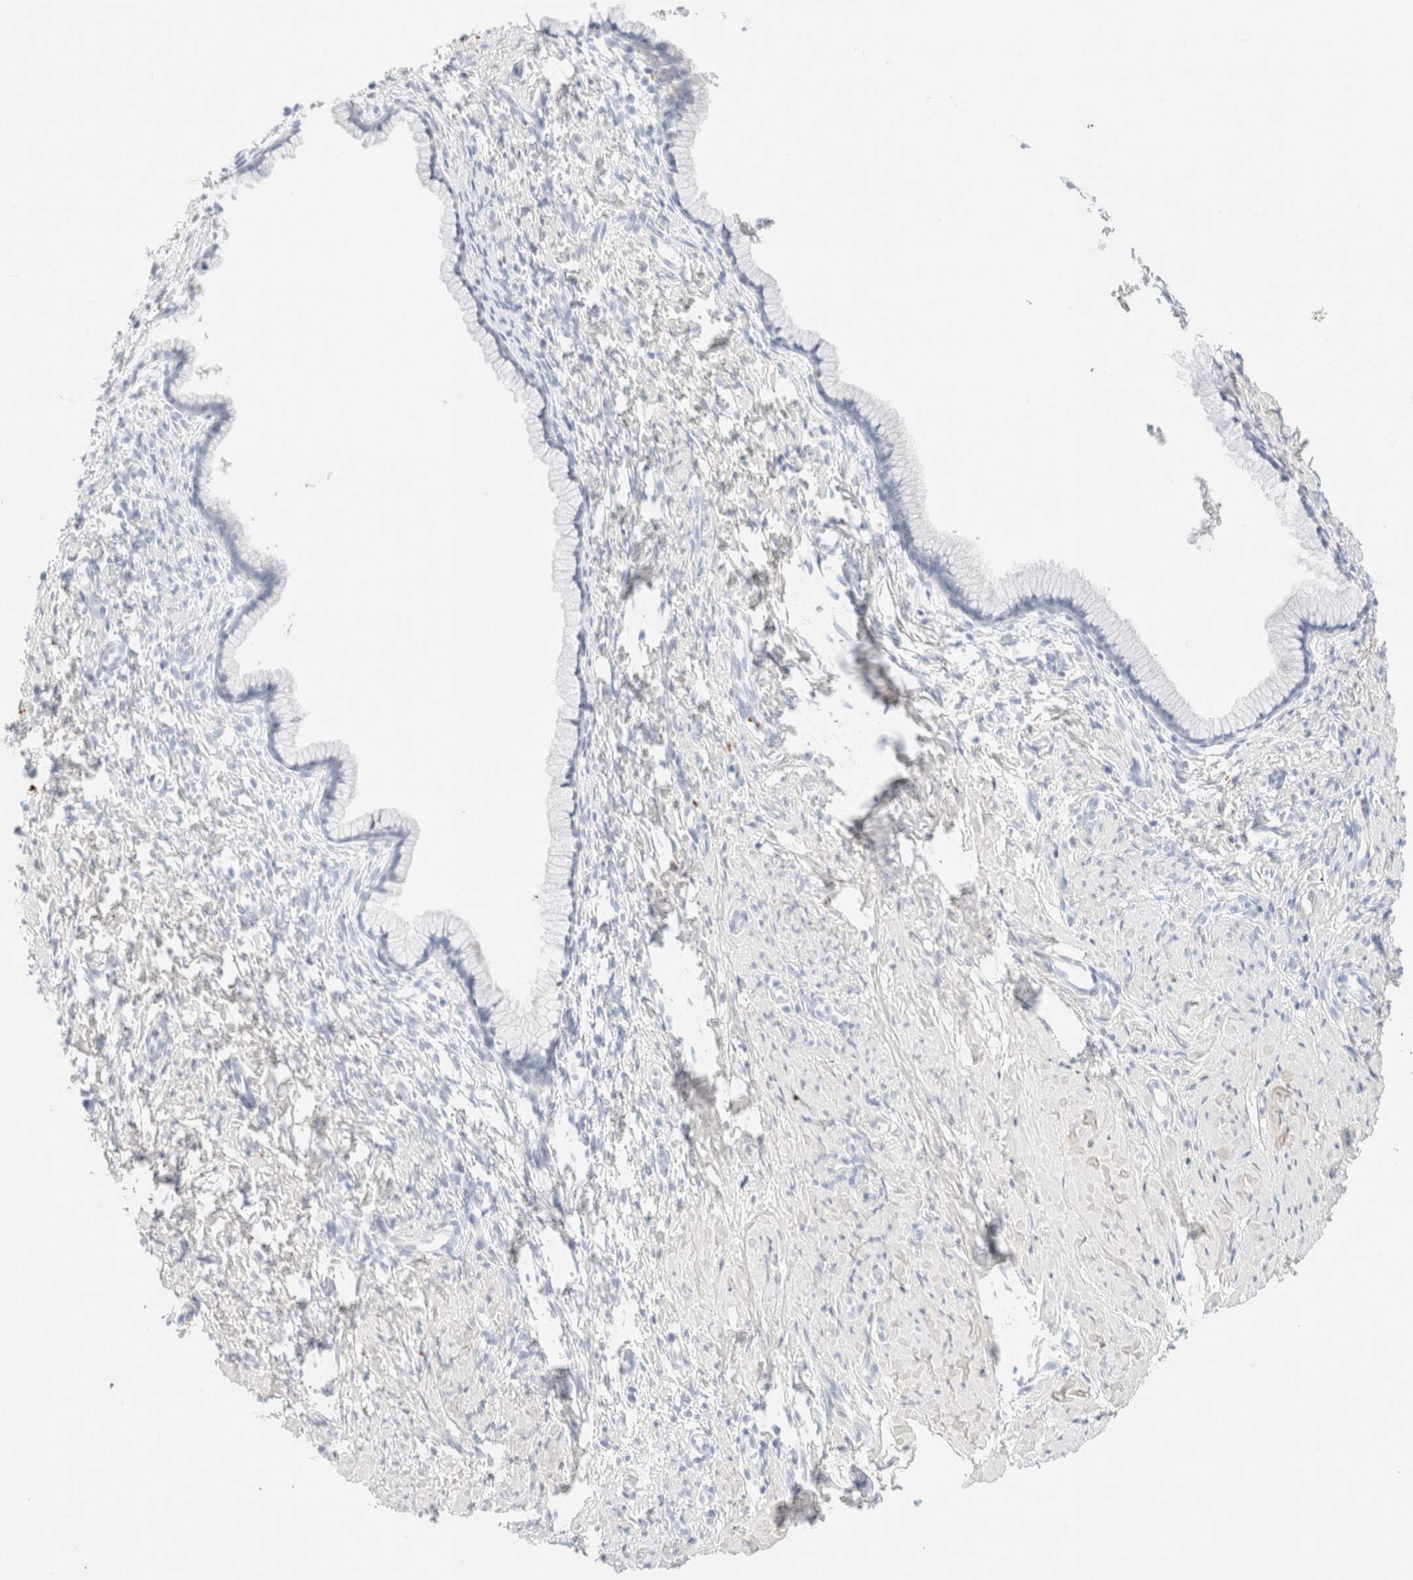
{"staining": {"intensity": "negative", "quantity": "none", "location": "none"}, "tissue": "cervix", "cell_type": "Glandular cells", "image_type": "normal", "snomed": [{"axis": "morphology", "description": "Normal tissue, NOS"}, {"axis": "topography", "description": "Cervix"}], "caption": "The photomicrograph displays no staining of glandular cells in normal cervix. Nuclei are stained in blue.", "gene": "KRT15", "patient": {"sex": "female", "age": 75}}